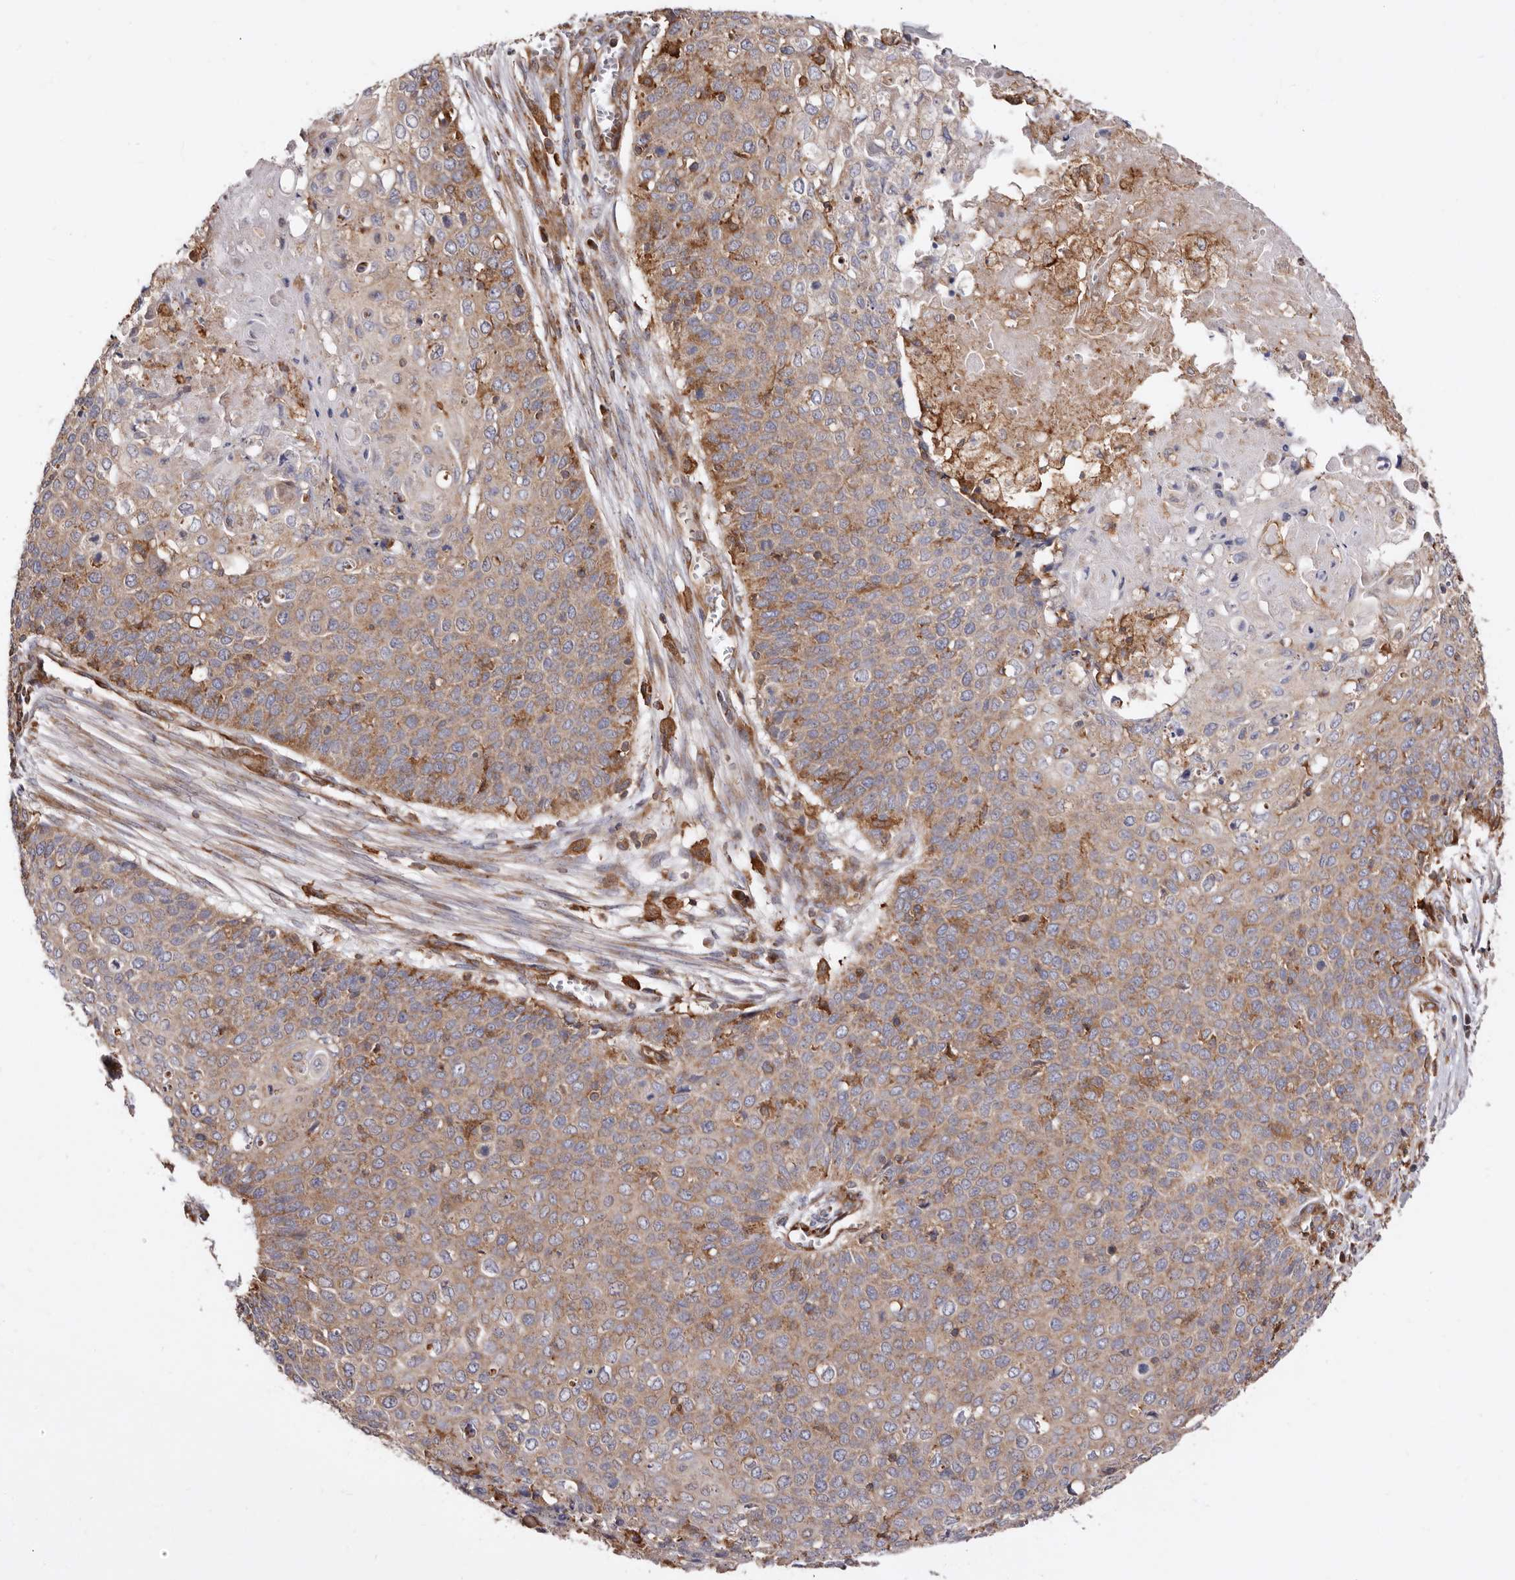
{"staining": {"intensity": "weak", "quantity": ">75%", "location": "cytoplasmic/membranous"}, "tissue": "cervical cancer", "cell_type": "Tumor cells", "image_type": "cancer", "snomed": [{"axis": "morphology", "description": "Squamous cell carcinoma, NOS"}, {"axis": "topography", "description": "Cervix"}], "caption": "Immunohistochemistry (IHC) histopathology image of neoplastic tissue: human cervical cancer stained using immunohistochemistry (IHC) demonstrates low levels of weak protein expression localized specifically in the cytoplasmic/membranous of tumor cells, appearing as a cytoplasmic/membranous brown color.", "gene": "COQ8B", "patient": {"sex": "female", "age": 39}}